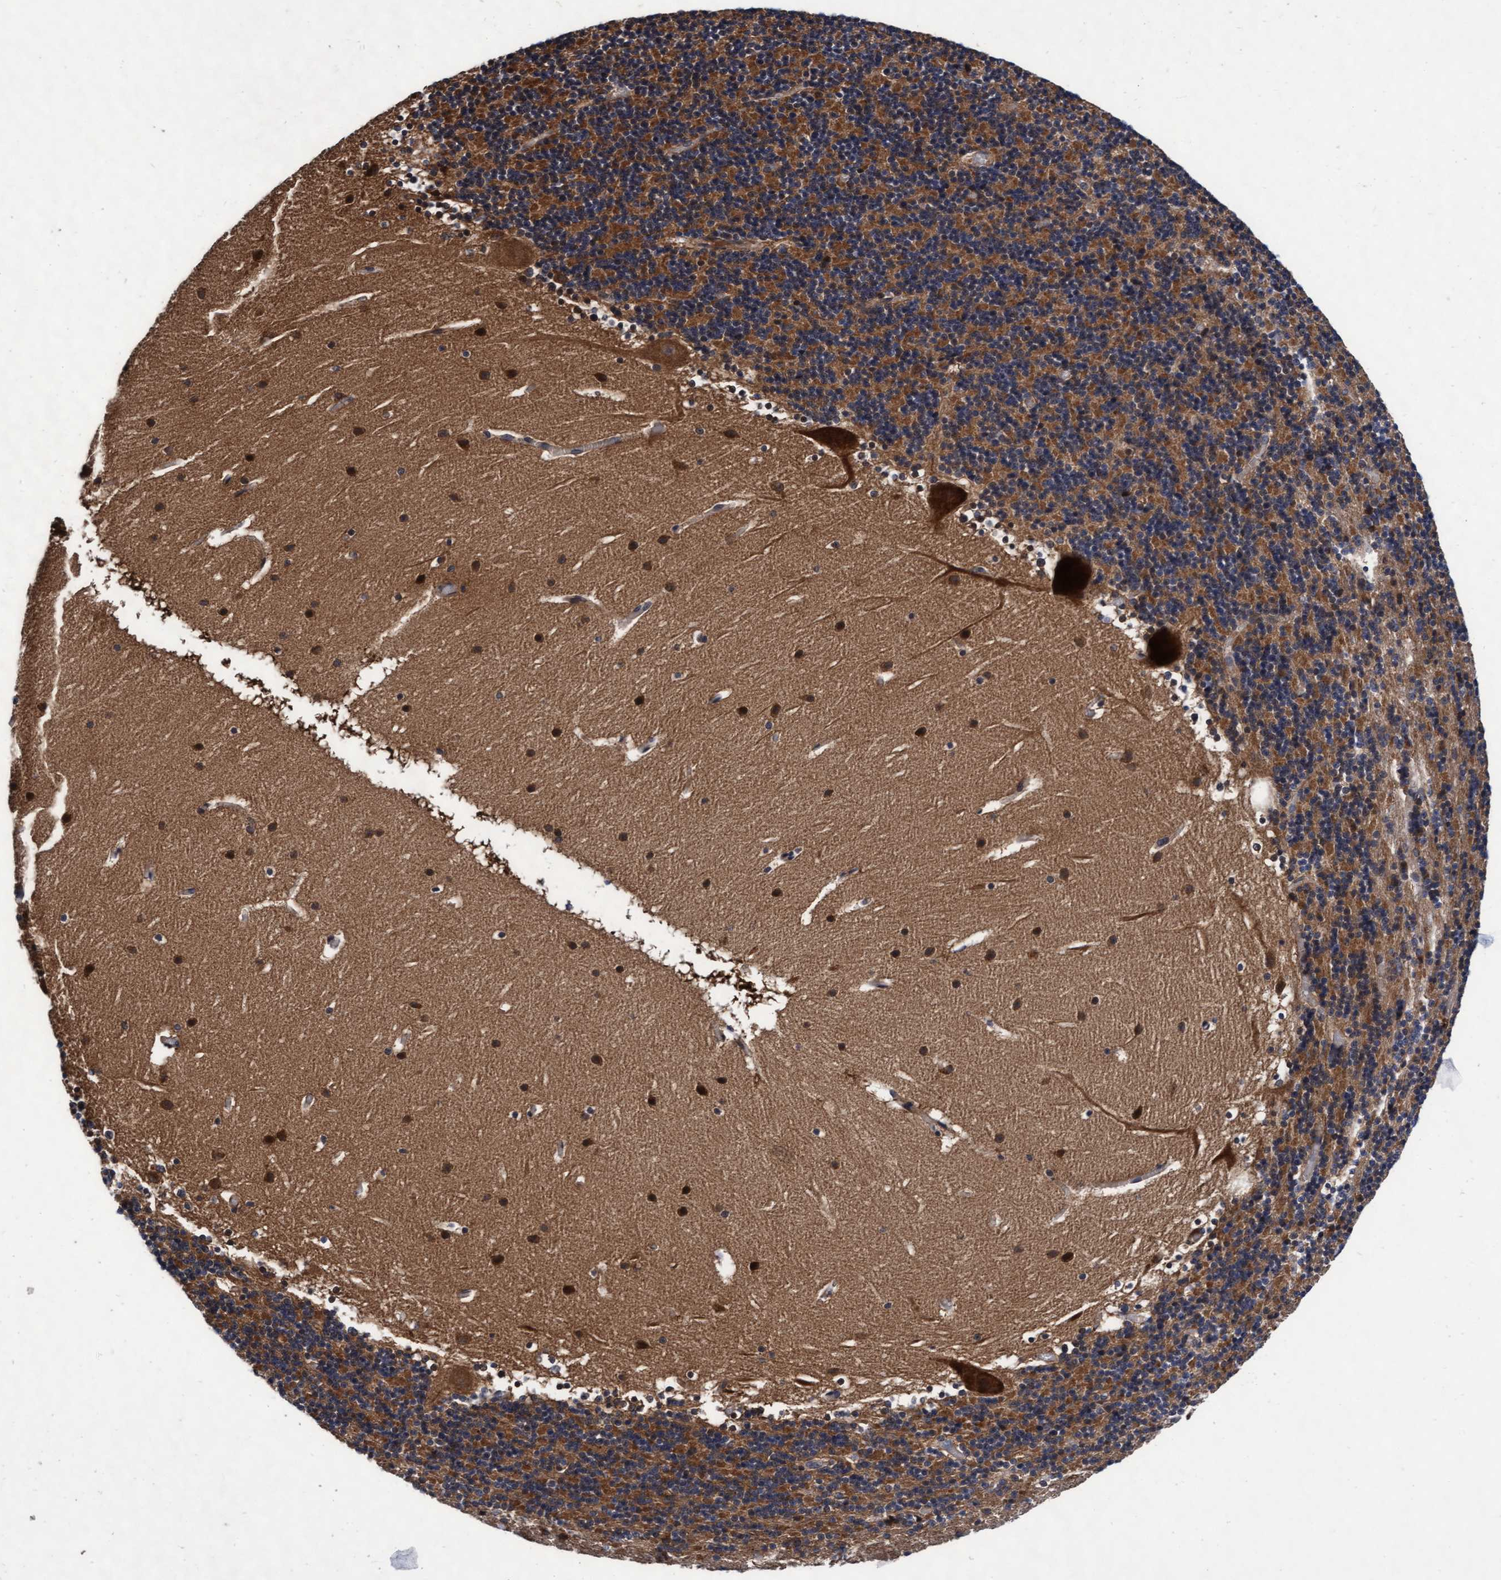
{"staining": {"intensity": "moderate", "quantity": "25%-75%", "location": "cytoplasmic/membranous"}, "tissue": "cerebellum", "cell_type": "Cells in granular layer", "image_type": "normal", "snomed": [{"axis": "morphology", "description": "Normal tissue, NOS"}, {"axis": "topography", "description": "Cerebellum"}], "caption": "IHC histopathology image of normal cerebellum: human cerebellum stained using IHC demonstrates medium levels of moderate protein expression localized specifically in the cytoplasmic/membranous of cells in granular layer, appearing as a cytoplasmic/membranous brown color.", "gene": "EFCAB13", "patient": {"sex": "male", "age": 45}}